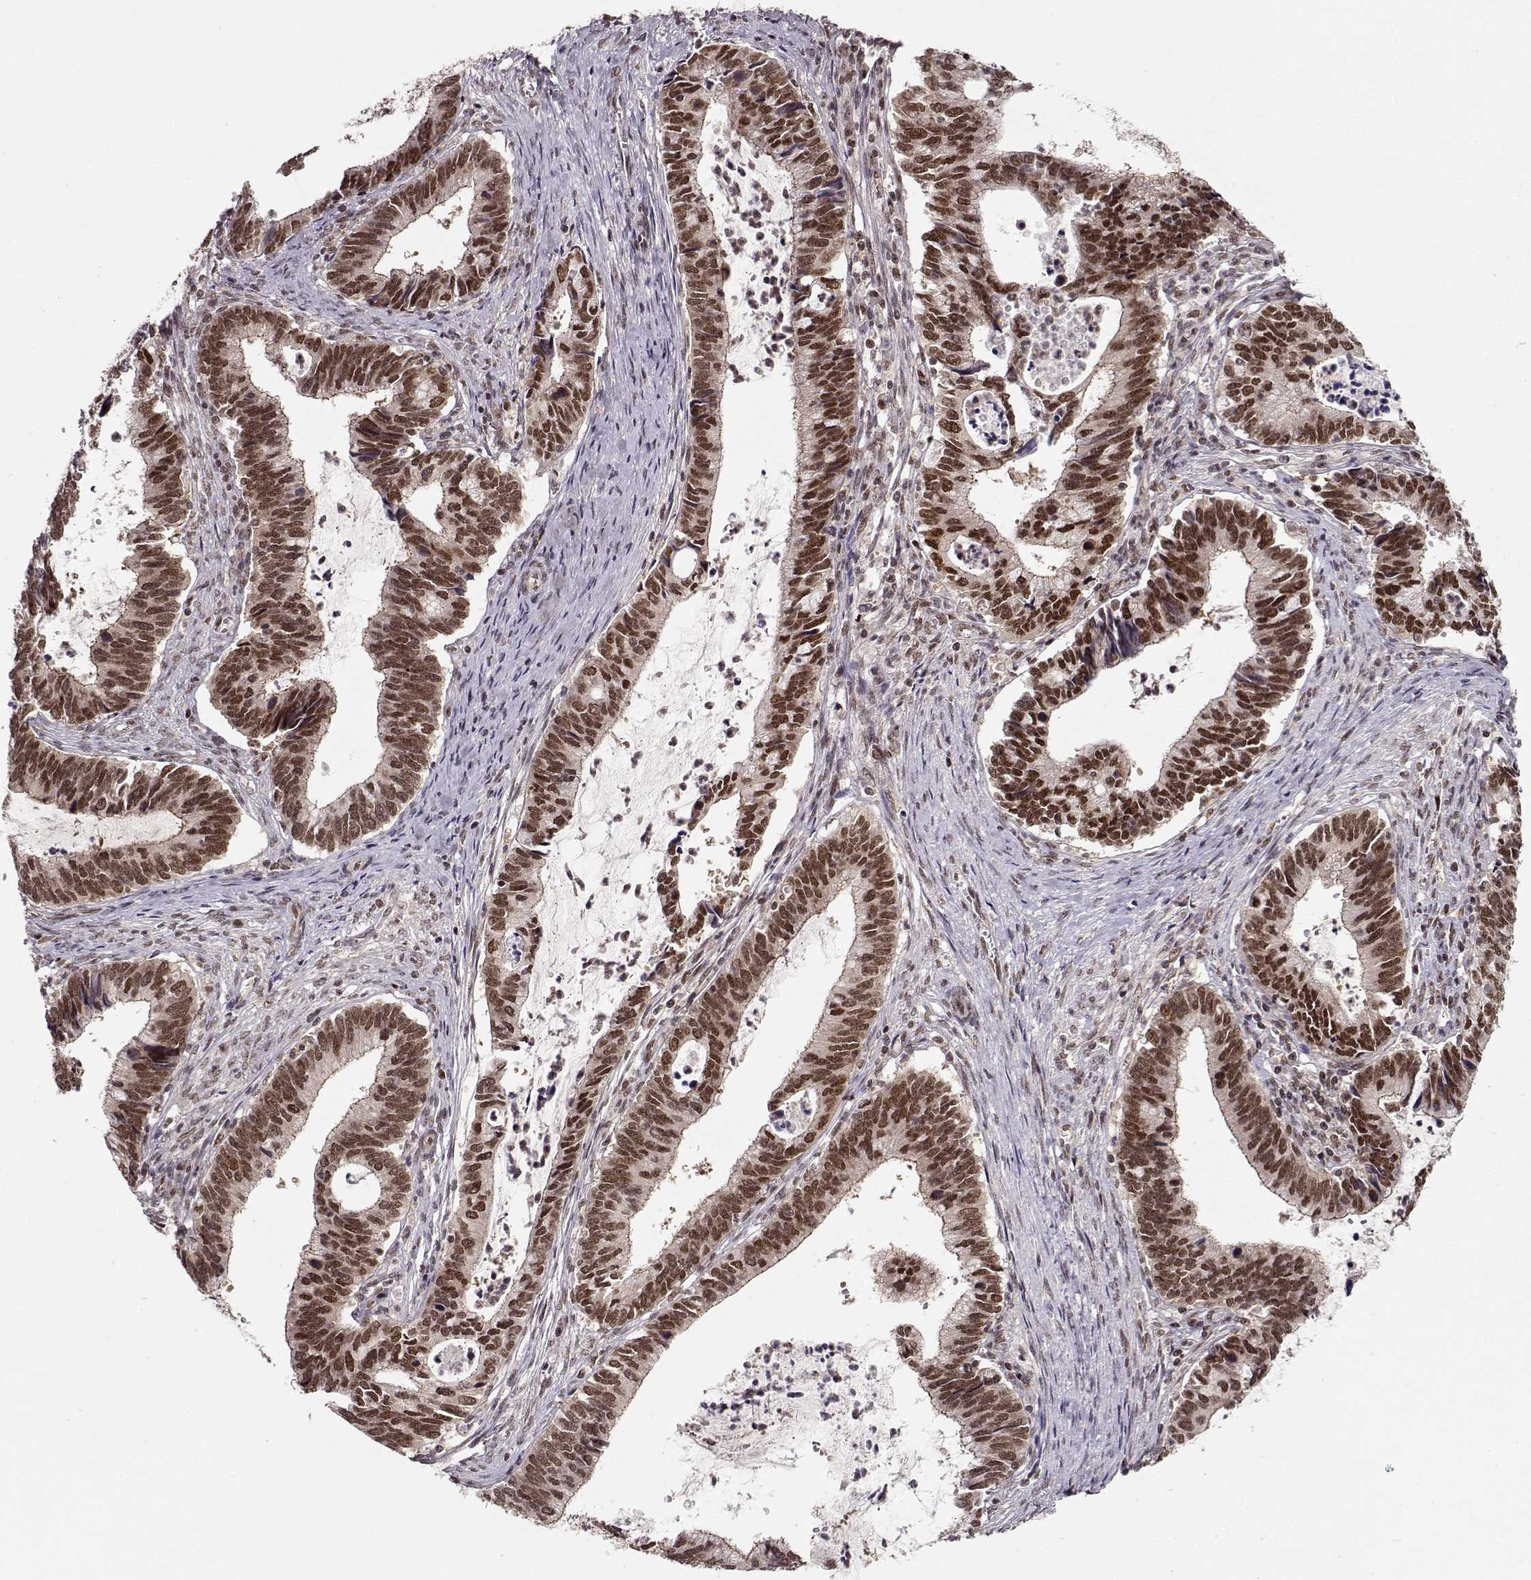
{"staining": {"intensity": "moderate", "quantity": ">75%", "location": "nuclear"}, "tissue": "cervical cancer", "cell_type": "Tumor cells", "image_type": "cancer", "snomed": [{"axis": "morphology", "description": "Adenocarcinoma, NOS"}, {"axis": "topography", "description": "Cervix"}], "caption": "This histopathology image displays immunohistochemistry (IHC) staining of human cervical cancer, with medium moderate nuclear staining in approximately >75% of tumor cells.", "gene": "CSNK2A1", "patient": {"sex": "female", "age": 42}}